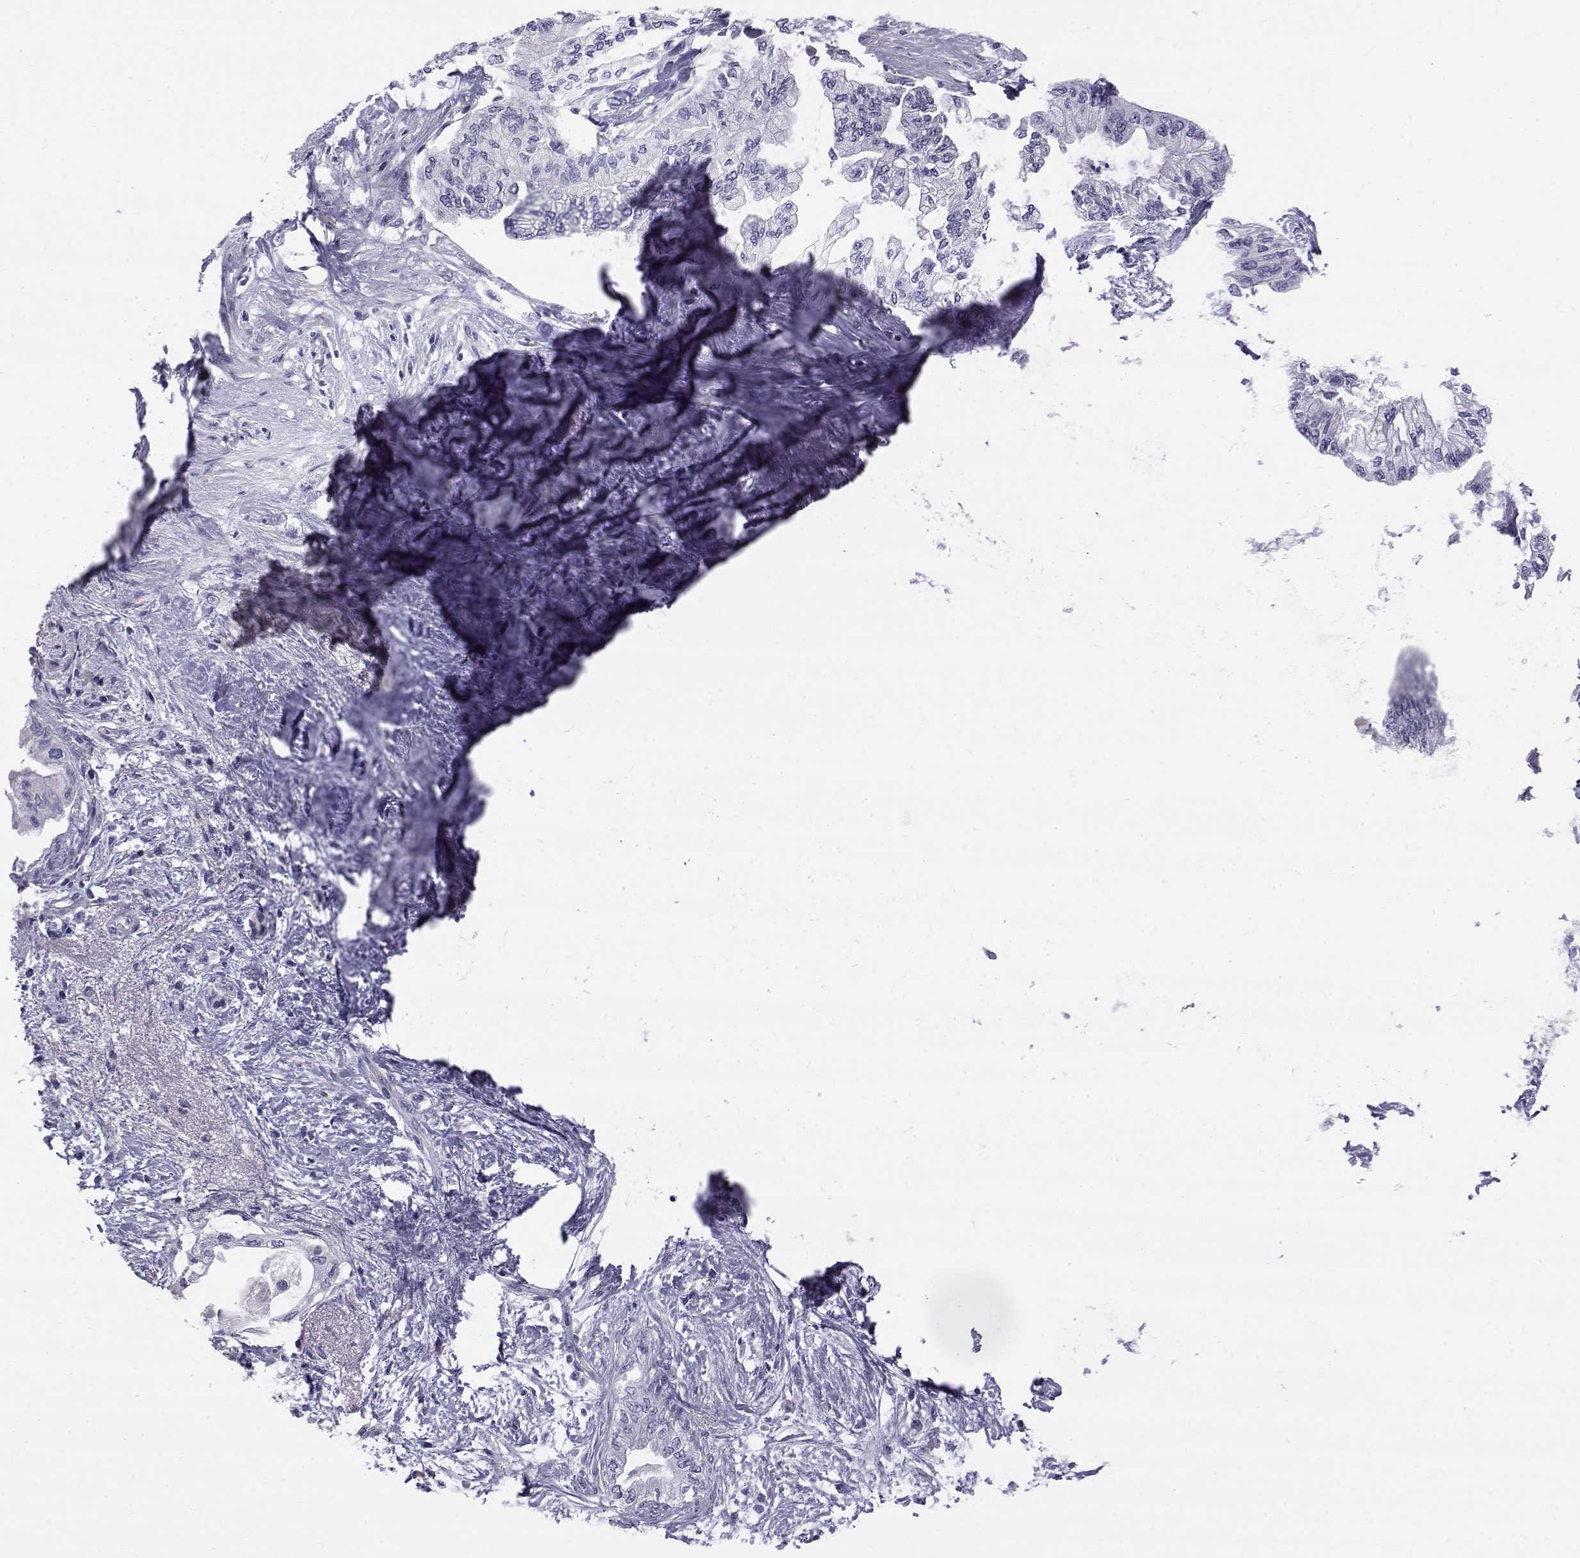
{"staining": {"intensity": "negative", "quantity": "none", "location": "none"}, "tissue": "pancreatic cancer", "cell_type": "Tumor cells", "image_type": "cancer", "snomed": [{"axis": "morphology", "description": "Normal tissue, NOS"}, {"axis": "morphology", "description": "Adenocarcinoma, NOS"}, {"axis": "topography", "description": "Pancreas"}, {"axis": "topography", "description": "Duodenum"}], "caption": "Tumor cells are negative for brown protein staining in pancreatic cancer (adenocarcinoma).", "gene": "RNASE12", "patient": {"sex": "female", "age": 60}}